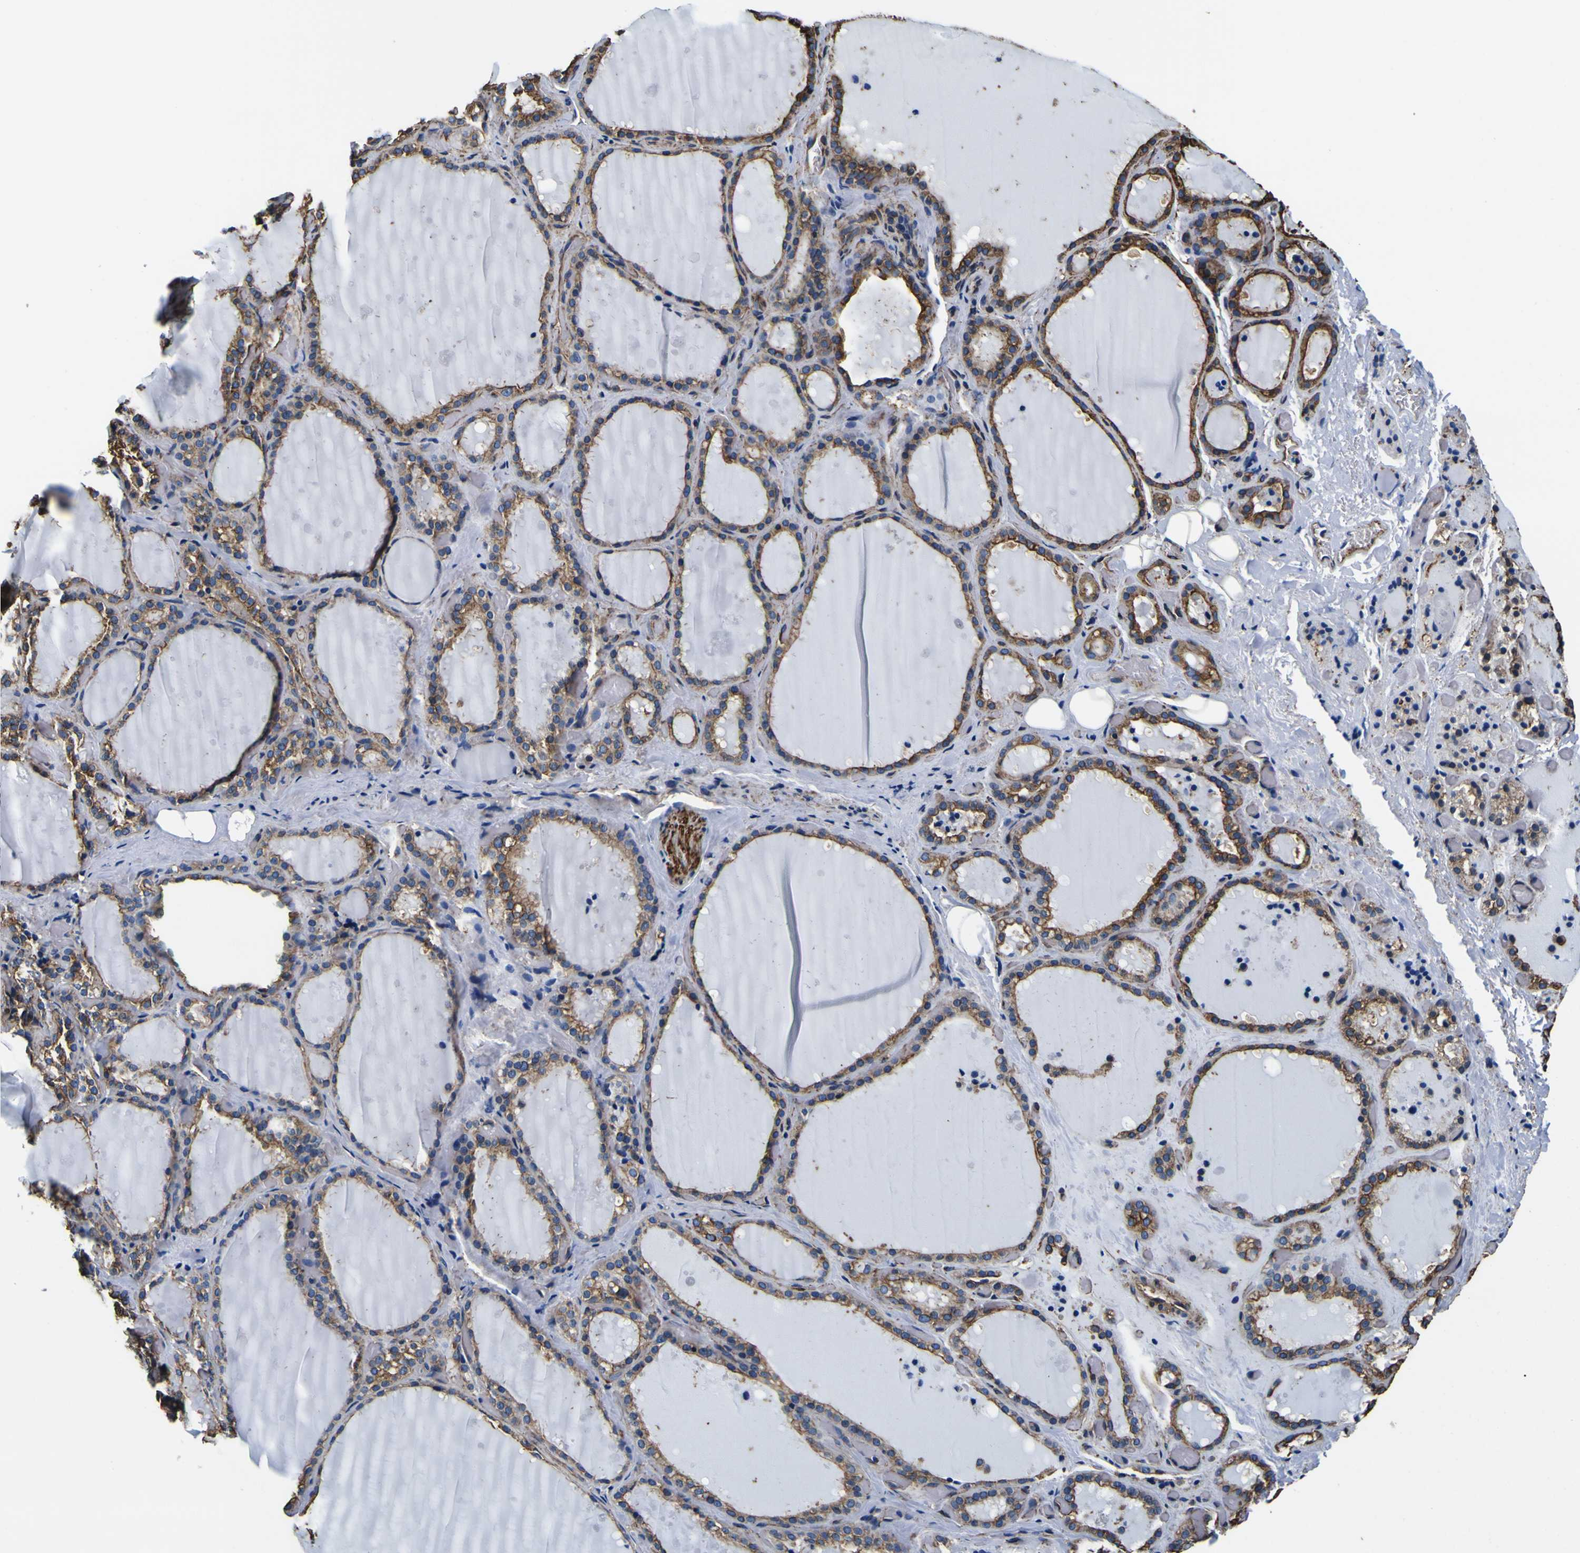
{"staining": {"intensity": "moderate", "quantity": ">75%", "location": "cytoplasmic/membranous"}, "tissue": "thyroid gland", "cell_type": "Glandular cells", "image_type": "normal", "snomed": [{"axis": "morphology", "description": "Normal tissue, NOS"}, {"axis": "topography", "description": "Thyroid gland"}], "caption": "Human thyroid gland stained for a protein (brown) shows moderate cytoplasmic/membranous positive expression in about >75% of glandular cells.", "gene": "TUBA1B", "patient": {"sex": "female", "age": 44}}